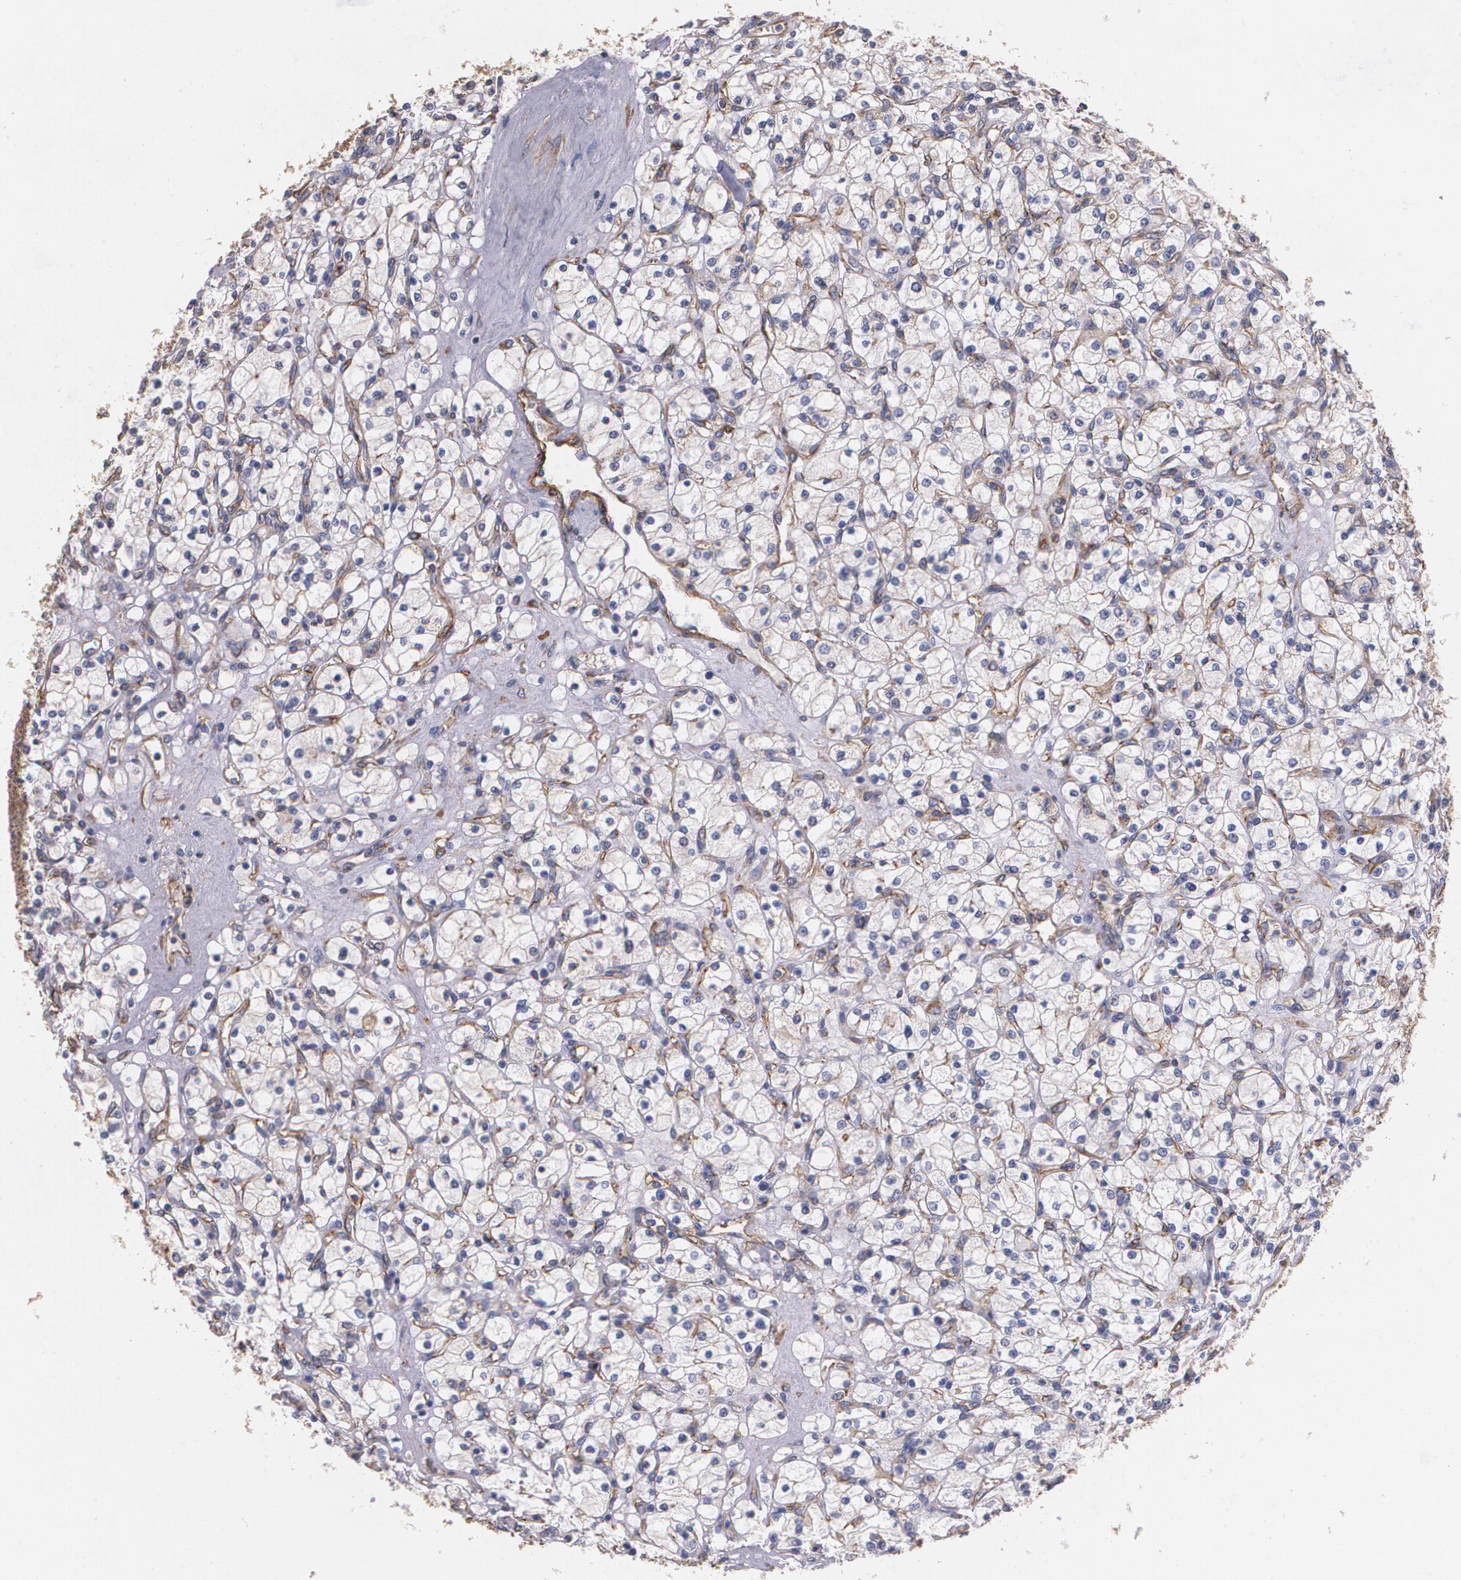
{"staining": {"intensity": "weak", "quantity": "25%-75%", "location": "cytoplasmic/membranous"}, "tissue": "renal cancer", "cell_type": "Tumor cells", "image_type": "cancer", "snomed": [{"axis": "morphology", "description": "Adenocarcinoma, NOS"}, {"axis": "topography", "description": "Kidney"}], "caption": "Immunohistochemistry (DAB) staining of adenocarcinoma (renal) displays weak cytoplasmic/membranous protein positivity in about 25%-75% of tumor cells. (brown staining indicates protein expression, while blue staining denotes nuclei).", "gene": "TJP1", "patient": {"sex": "female", "age": 83}}